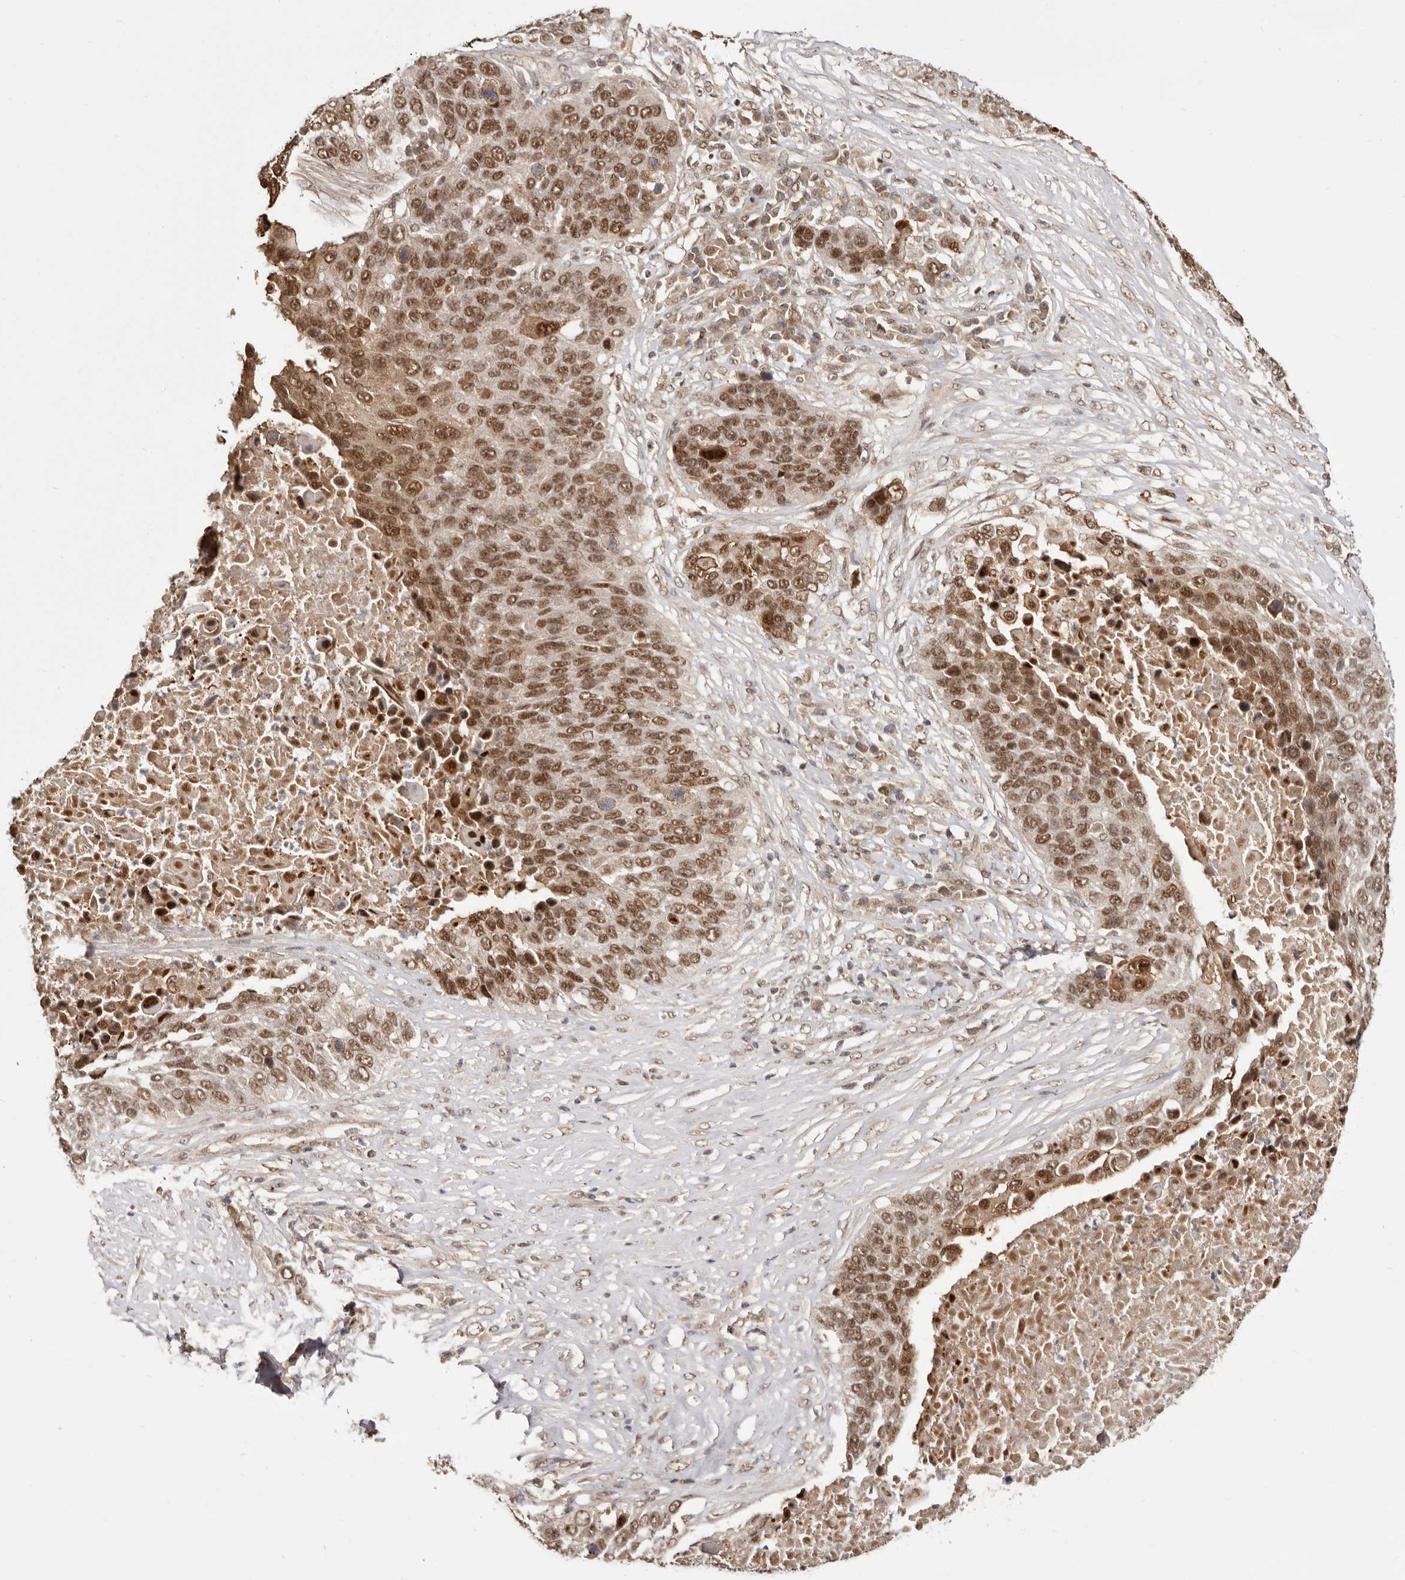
{"staining": {"intensity": "moderate", "quantity": ">75%", "location": "nuclear"}, "tissue": "lung cancer", "cell_type": "Tumor cells", "image_type": "cancer", "snomed": [{"axis": "morphology", "description": "Squamous cell carcinoma, NOS"}, {"axis": "topography", "description": "Lung"}], "caption": "About >75% of tumor cells in lung cancer (squamous cell carcinoma) reveal moderate nuclear protein expression as visualized by brown immunohistochemical staining.", "gene": "MED8", "patient": {"sex": "male", "age": 66}}